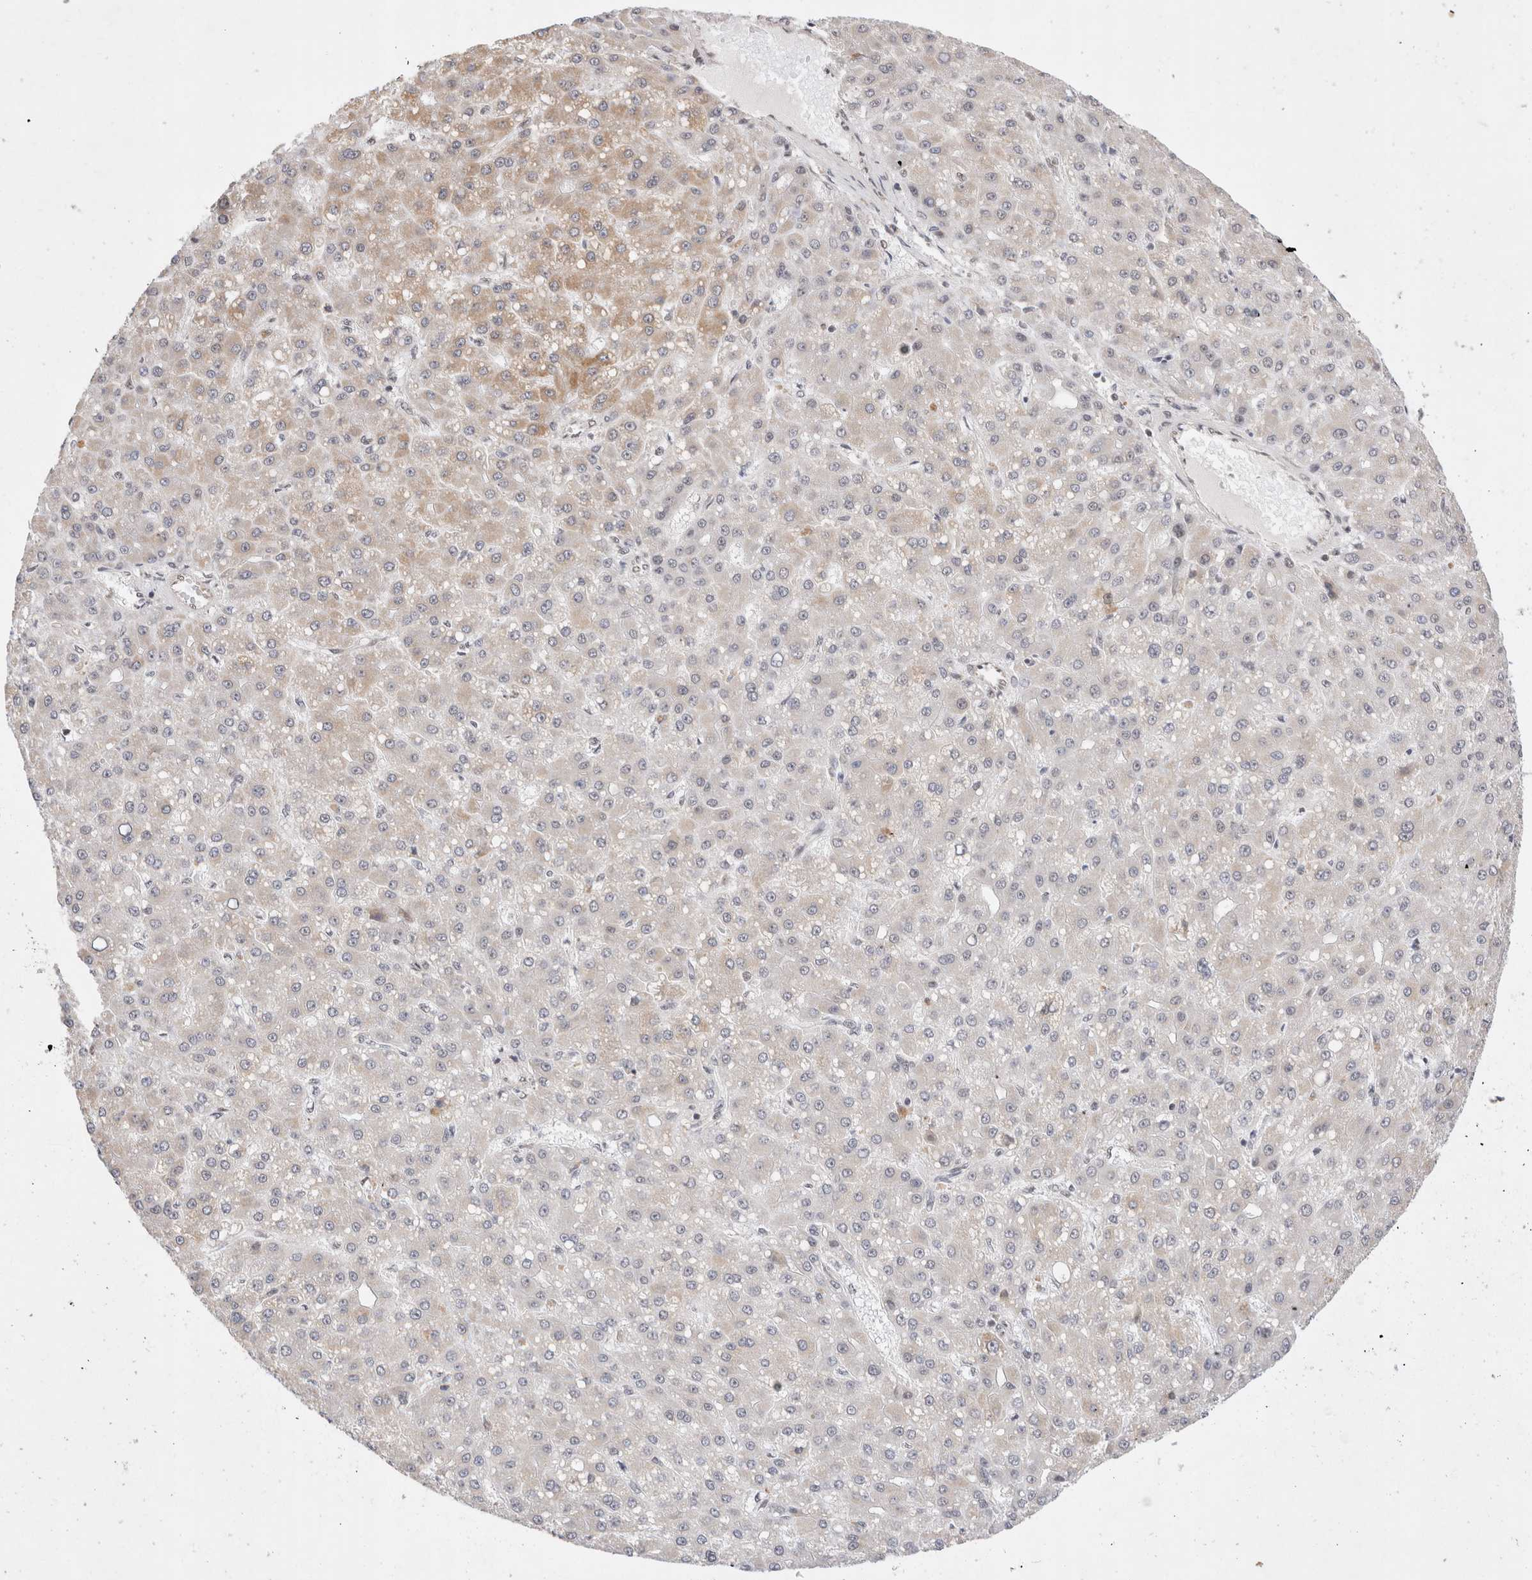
{"staining": {"intensity": "weak", "quantity": "<25%", "location": "cytoplasmic/membranous"}, "tissue": "liver cancer", "cell_type": "Tumor cells", "image_type": "cancer", "snomed": [{"axis": "morphology", "description": "Carcinoma, Hepatocellular, NOS"}, {"axis": "topography", "description": "Liver"}], "caption": "The immunohistochemistry histopathology image has no significant expression in tumor cells of liver hepatocellular carcinoma tissue.", "gene": "GTF2I", "patient": {"sex": "male", "age": 67}}